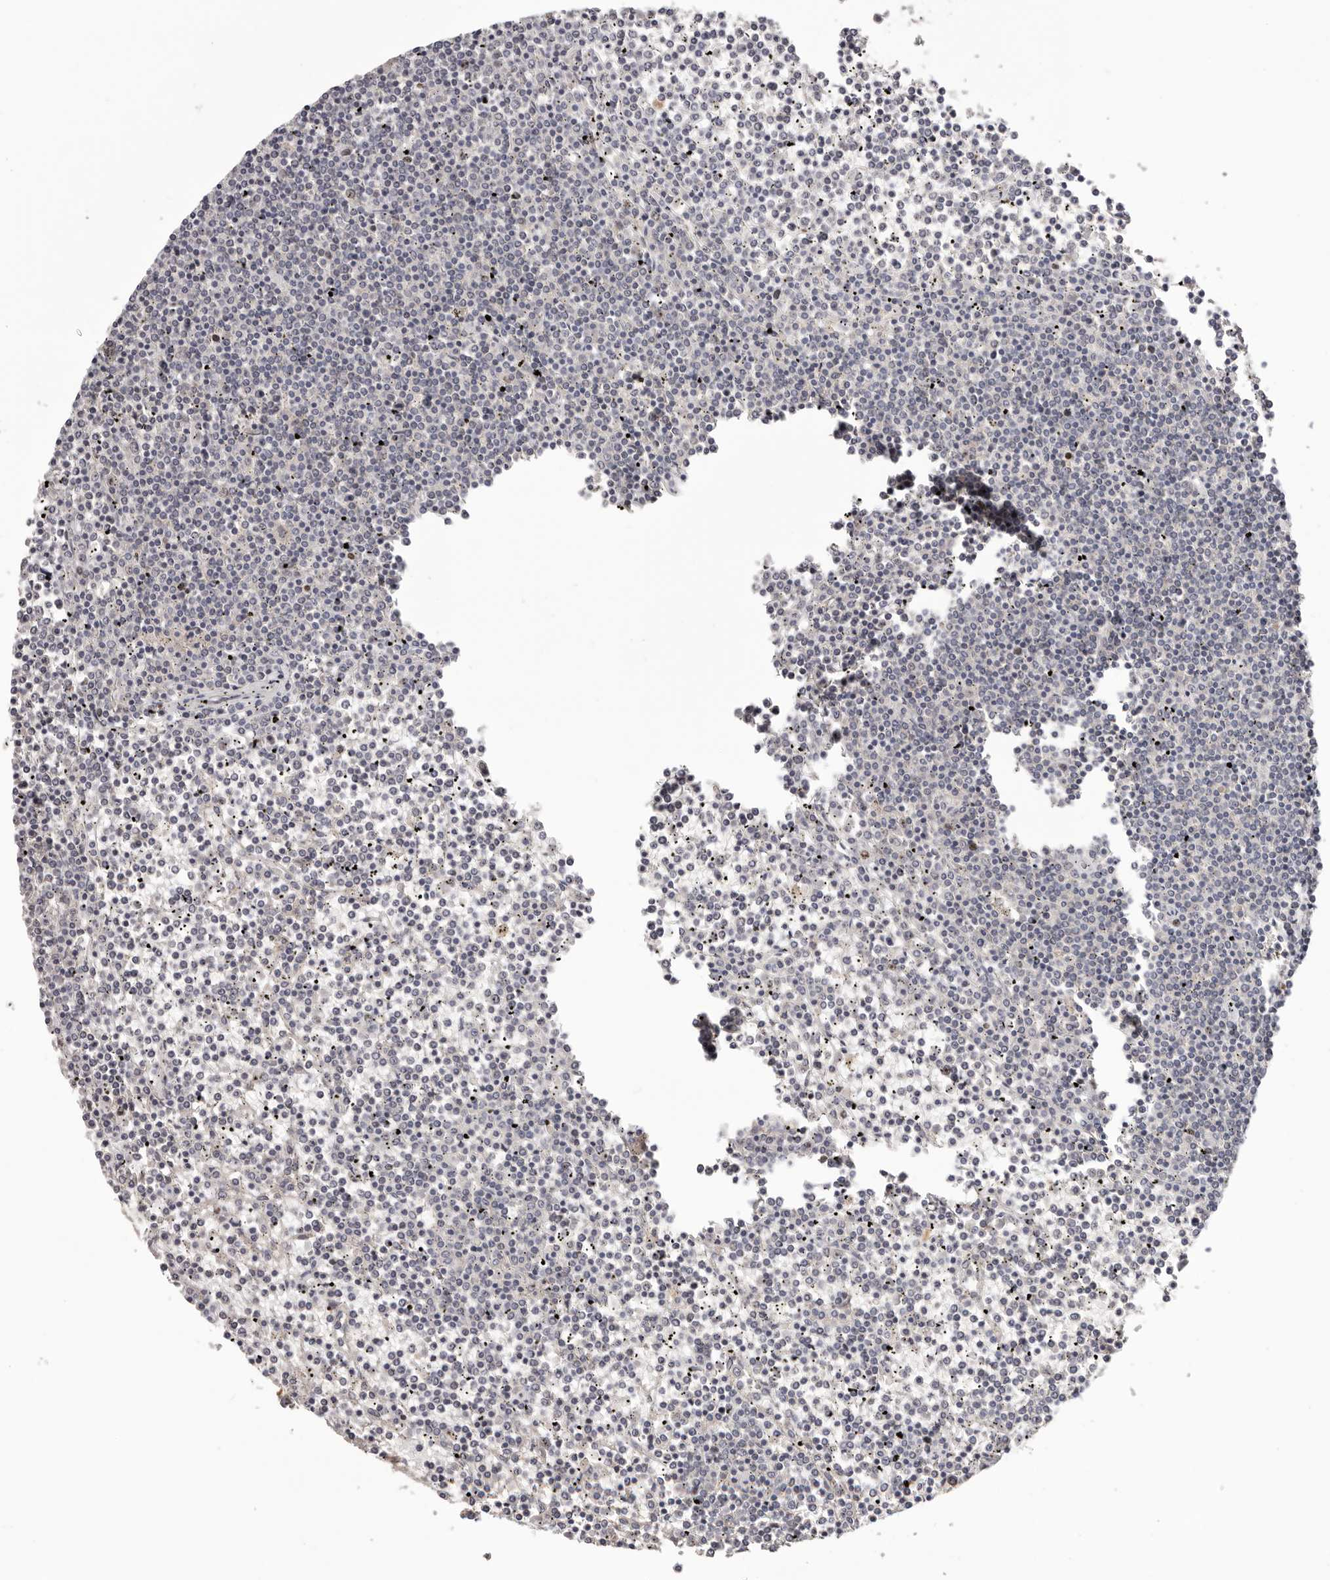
{"staining": {"intensity": "negative", "quantity": "none", "location": "none"}, "tissue": "lymphoma", "cell_type": "Tumor cells", "image_type": "cancer", "snomed": [{"axis": "morphology", "description": "Malignant lymphoma, non-Hodgkin's type, Low grade"}, {"axis": "topography", "description": "Spleen"}], "caption": "Human lymphoma stained for a protein using IHC exhibits no staining in tumor cells.", "gene": "CCDC190", "patient": {"sex": "female", "age": 19}}